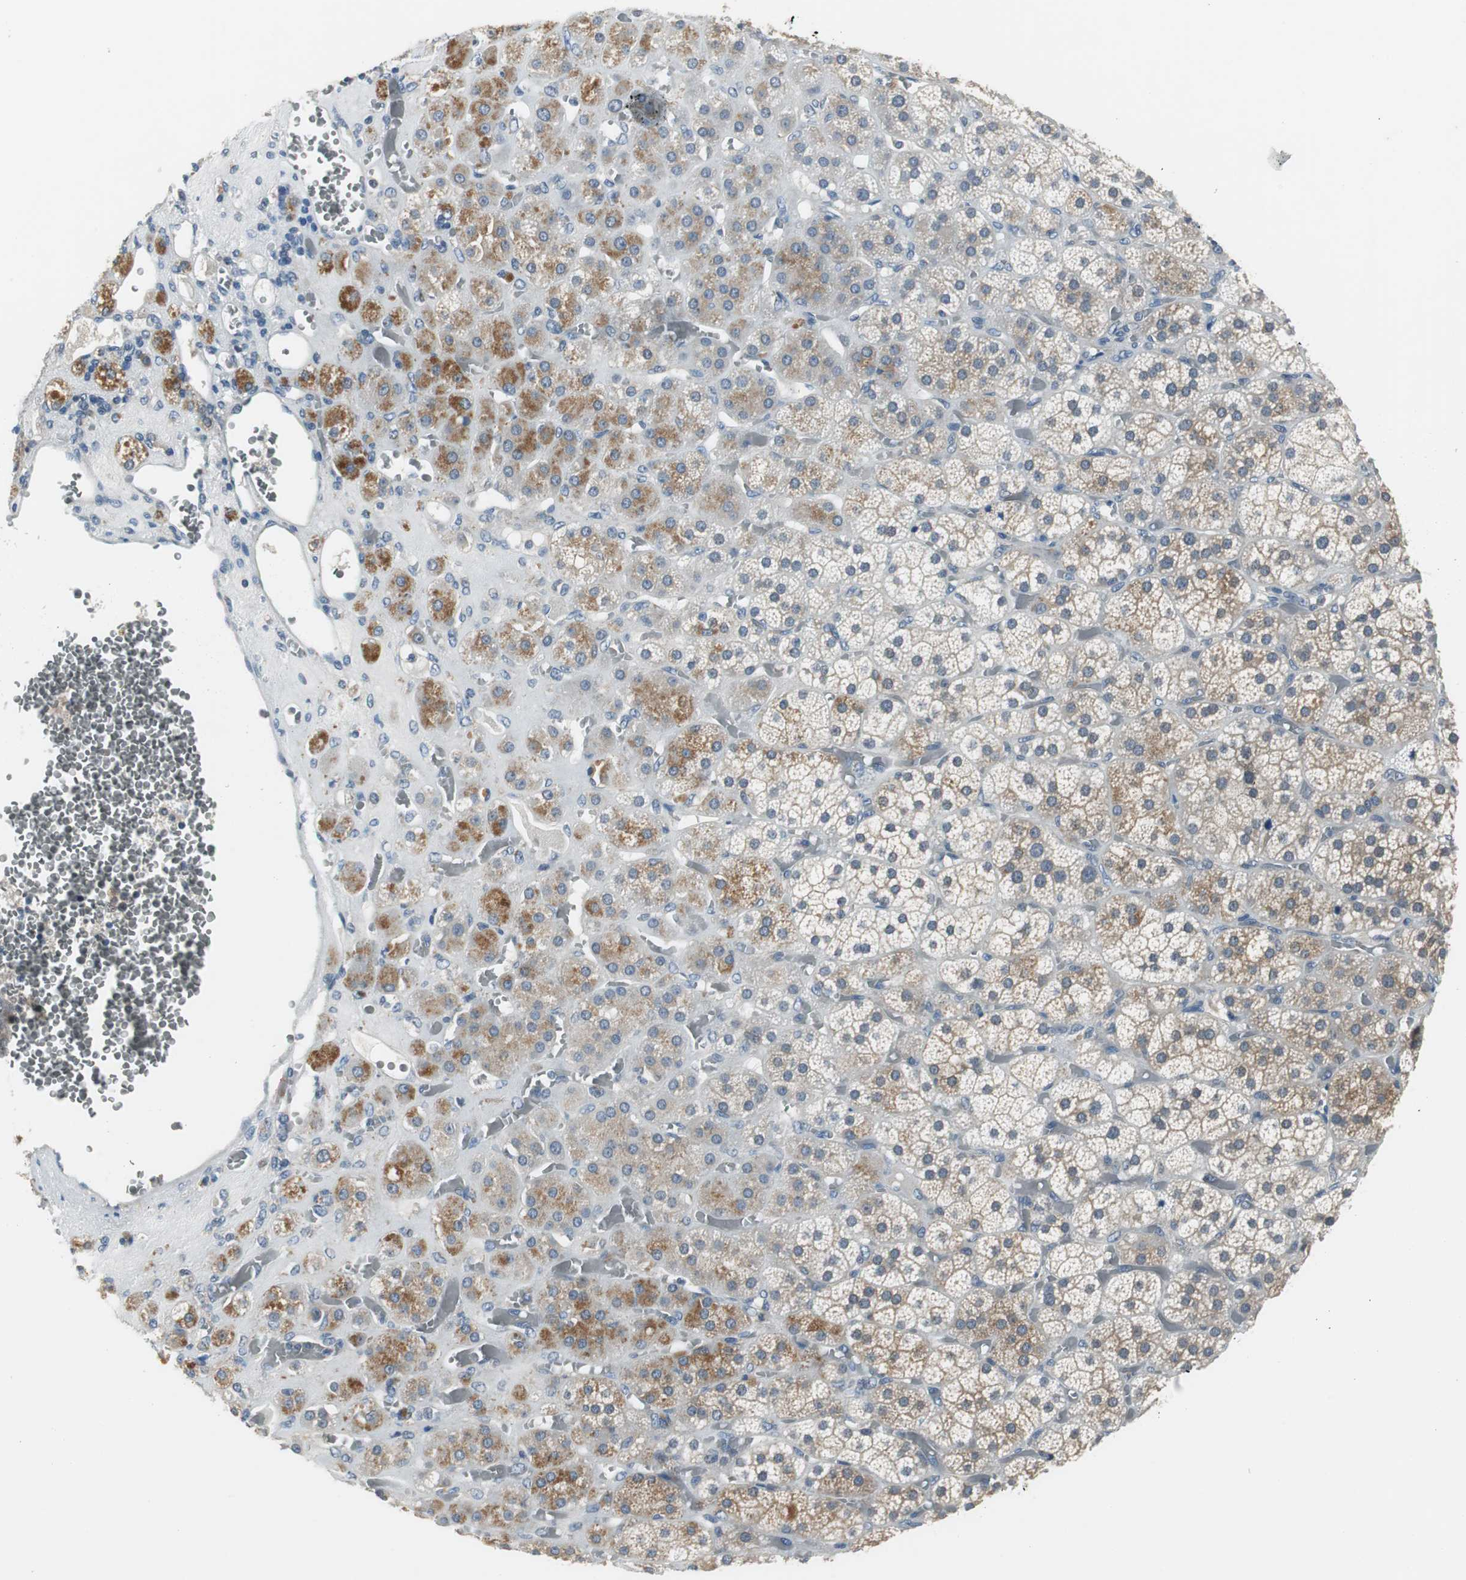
{"staining": {"intensity": "moderate", "quantity": "25%-75%", "location": "cytoplasmic/membranous"}, "tissue": "adrenal gland", "cell_type": "Glandular cells", "image_type": "normal", "snomed": [{"axis": "morphology", "description": "Normal tissue, NOS"}, {"axis": "topography", "description": "Adrenal gland"}], "caption": "DAB (3,3'-diaminobenzidine) immunohistochemical staining of normal adrenal gland exhibits moderate cytoplasmic/membranous protein expression in approximately 25%-75% of glandular cells. The staining was performed using DAB to visualize the protein expression in brown, while the nuclei were stained in blue with hematoxylin (Magnification: 20x).", "gene": "PLAA", "patient": {"sex": "female", "age": 71}}